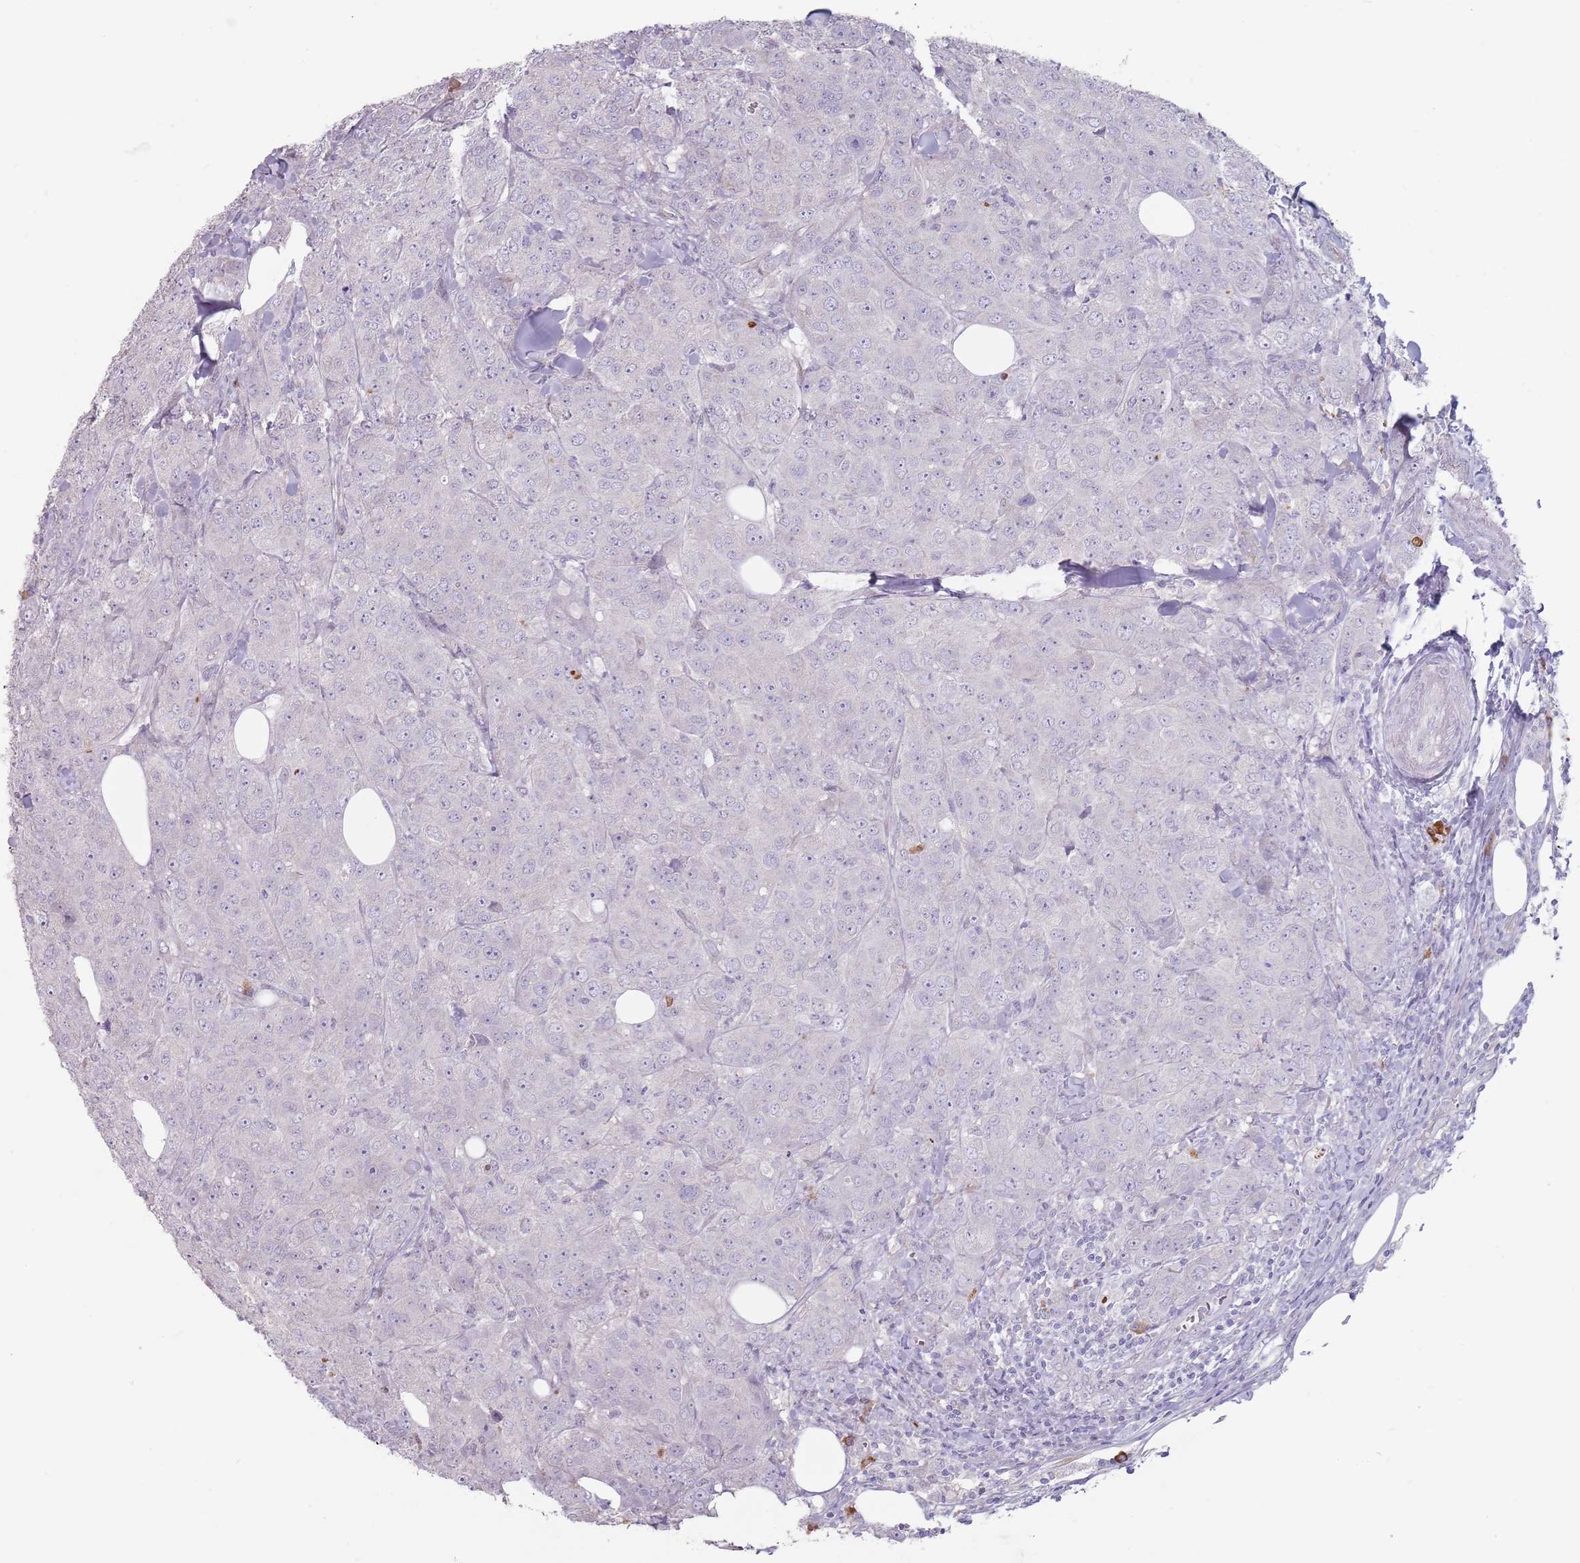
{"staining": {"intensity": "negative", "quantity": "none", "location": "none"}, "tissue": "breast cancer", "cell_type": "Tumor cells", "image_type": "cancer", "snomed": [{"axis": "morphology", "description": "Duct carcinoma"}, {"axis": "topography", "description": "Breast"}], "caption": "Tumor cells show no significant protein staining in breast intraductal carcinoma.", "gene": "DXO", "patient": {"sex": "female", "age": 43}}